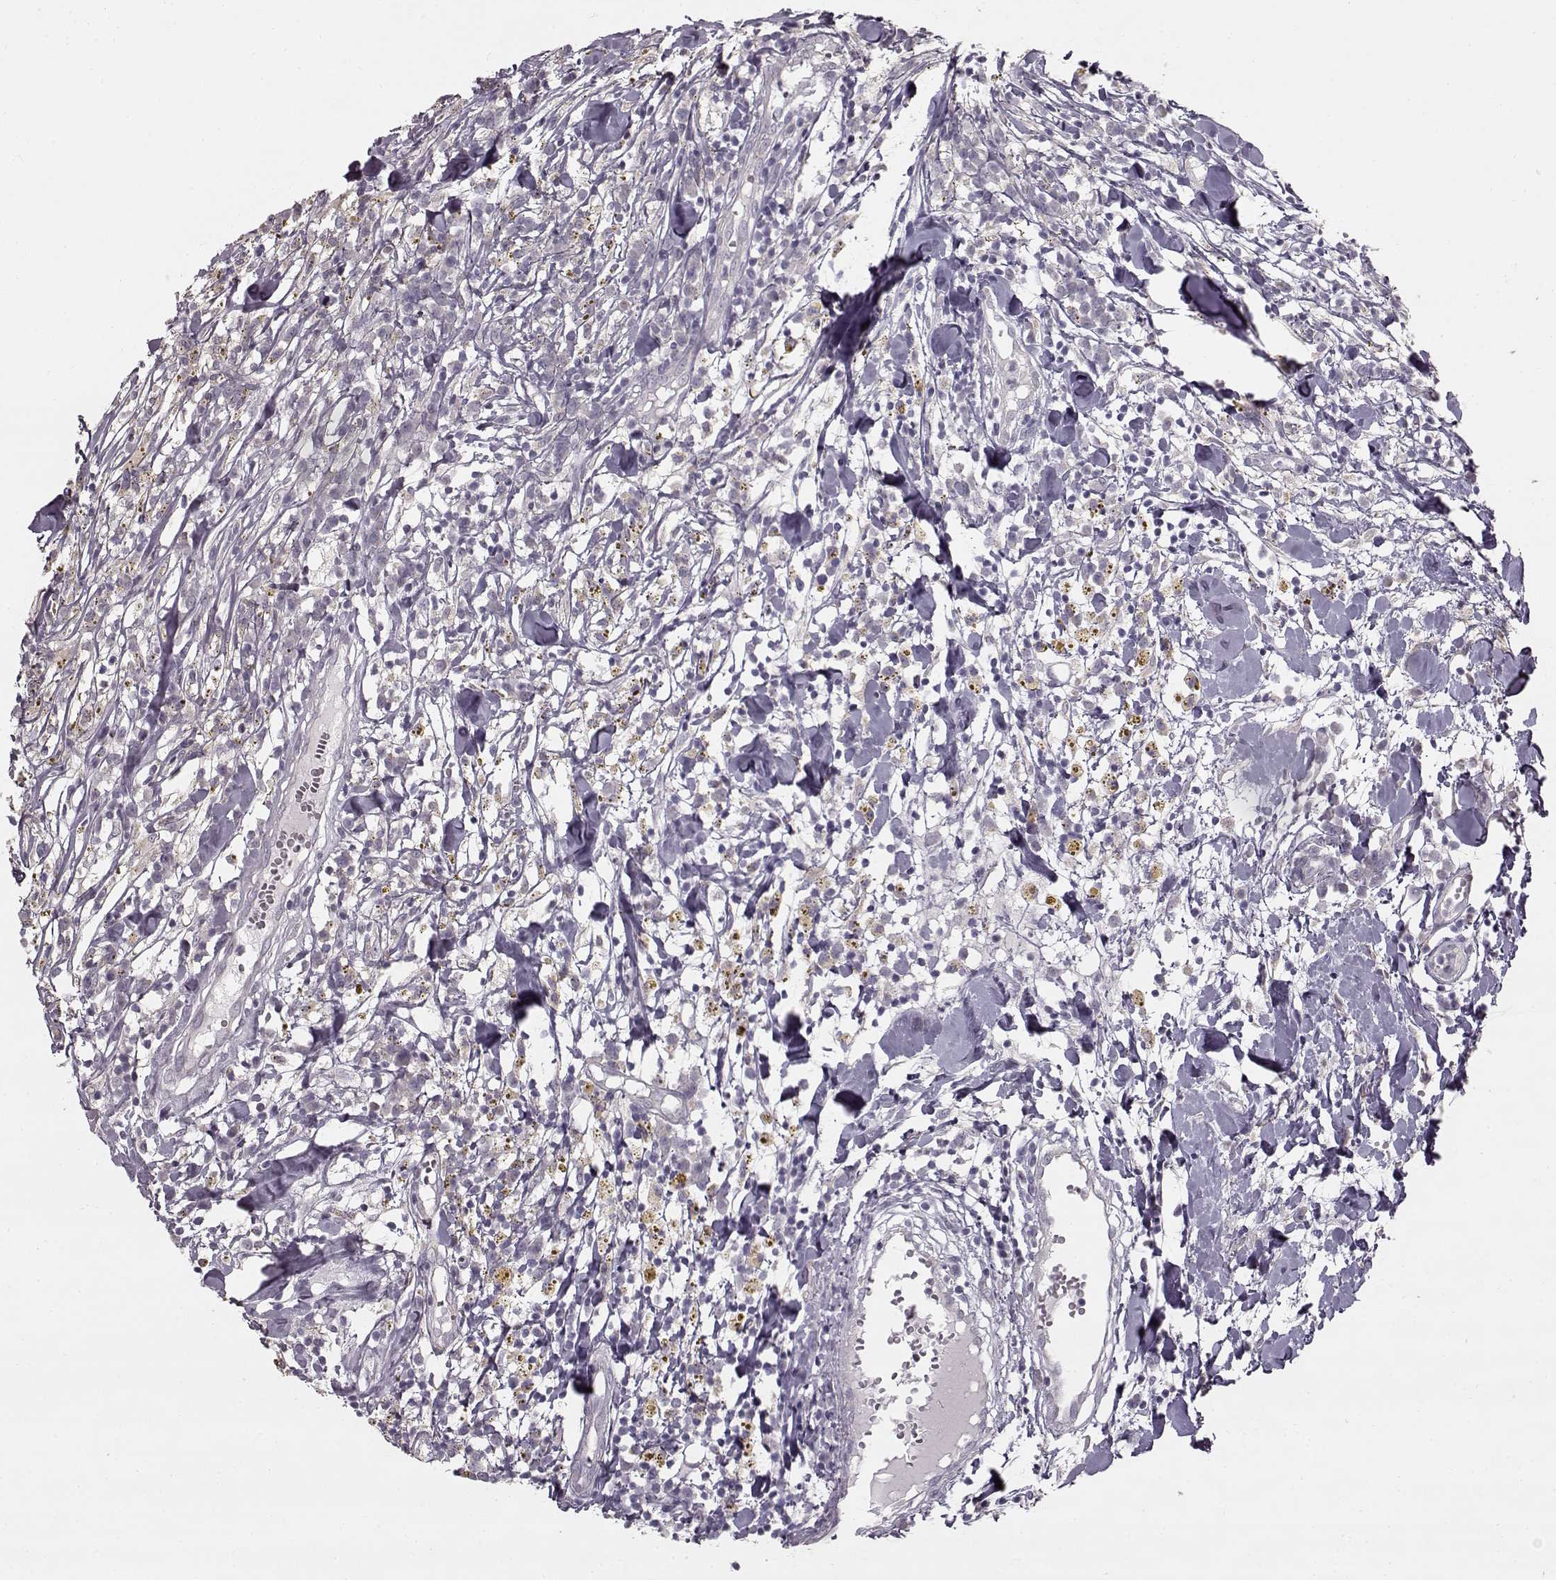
{"staining": {"intensity": "negative", "quantity": "none", "location": "none"}, "tissue": "breast cancer", "cell_type": "Tumor cells", "image_type": "cancer", "snomed": [{"axis": "morphology", "description": "Duct carcinoma"}, {"axis": "topography", "description": "Breast"}], "caption": "Immunohistochemistry (IHC) photomicrograph of human breast cancer stained for a protein (brown), which displays no positivity in tumor cells.", "gene": "MAP6D1", "patient": {"sex": "female", "age": 30}}